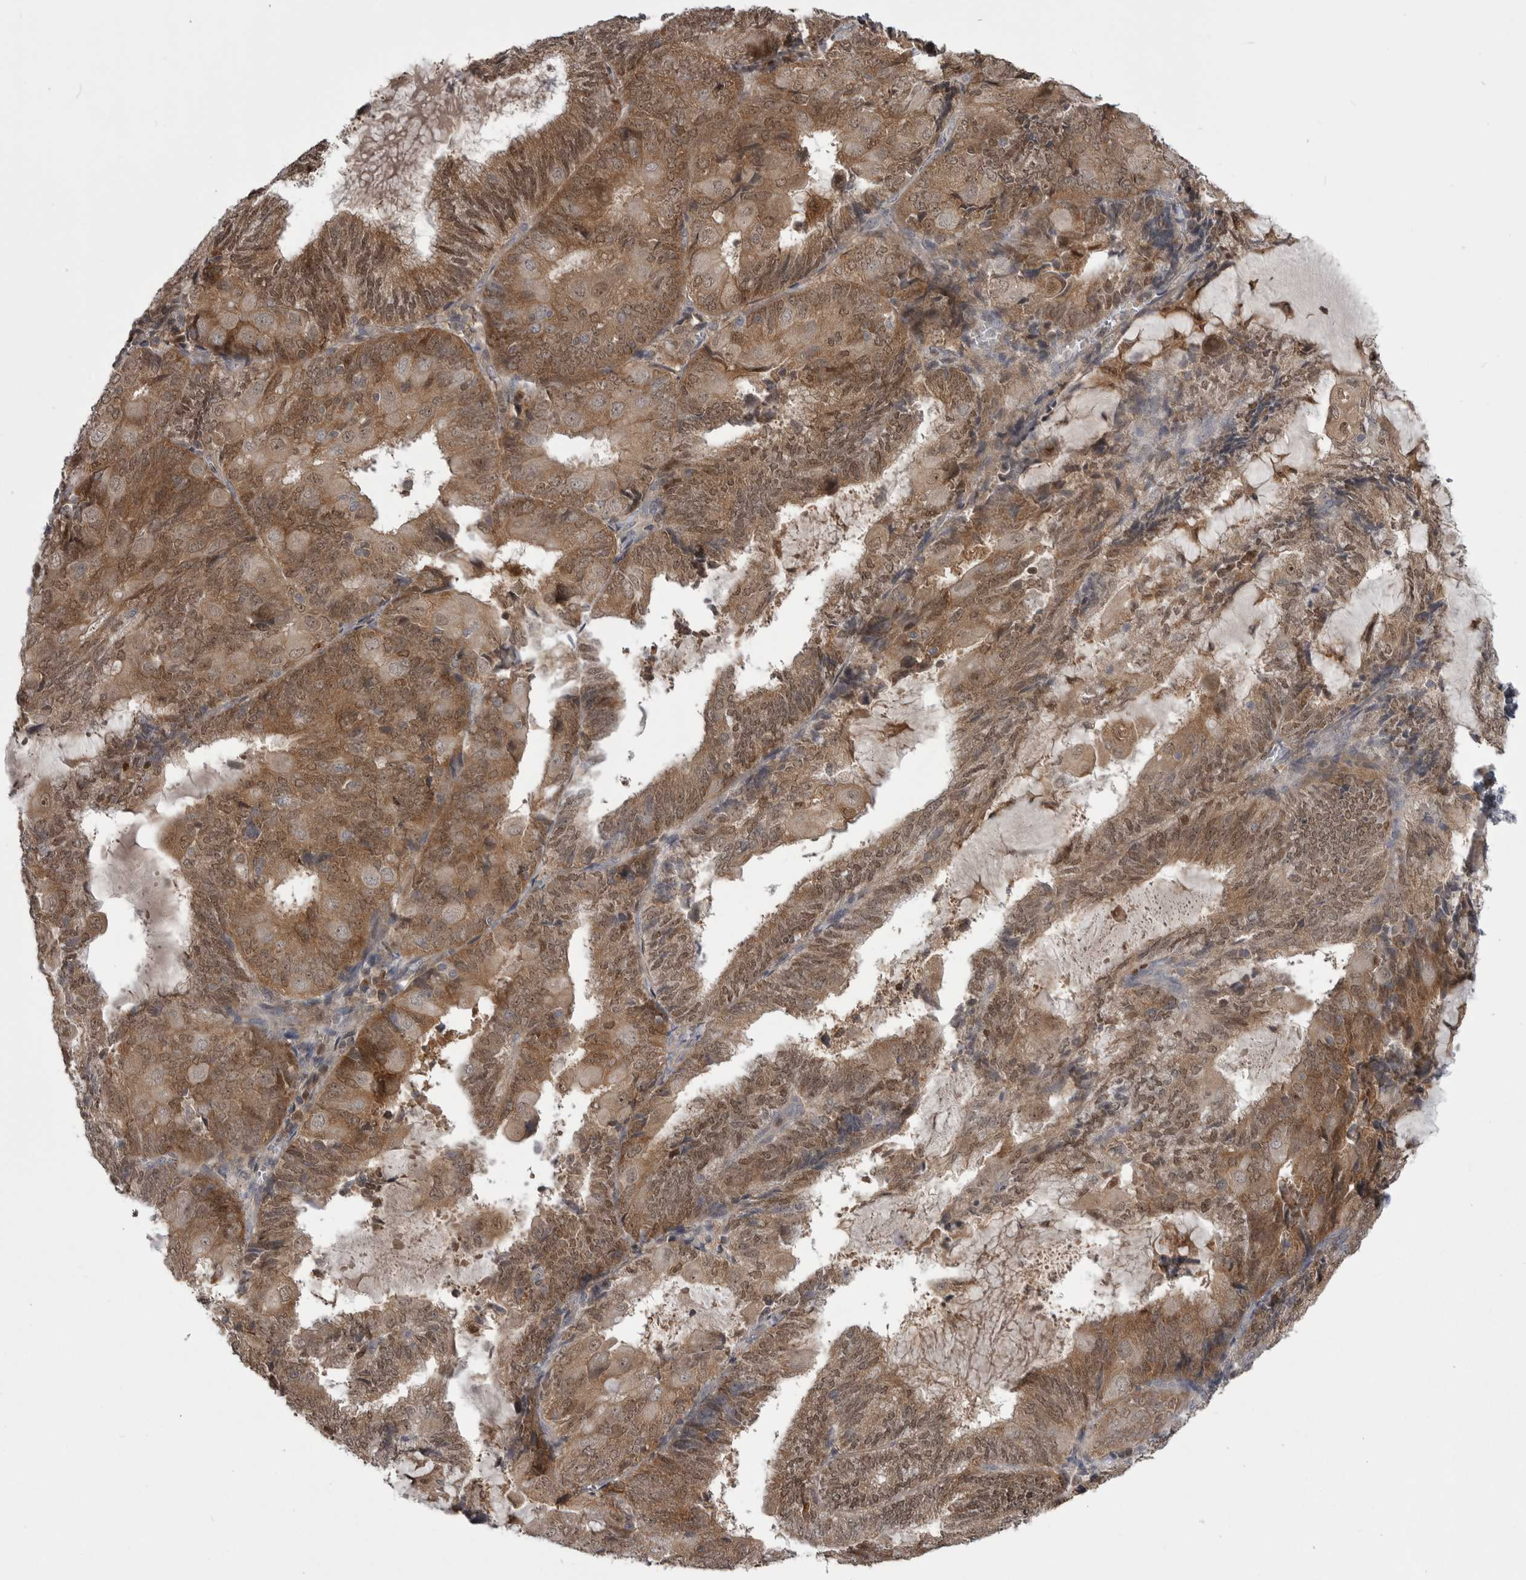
{"staining": {"intensity": "moderate", "quantity": ">75%", "location": "cytoplasmic/membranous,nuclear"}, "tissue": "endometrial cancer", "cell_type": "Tumor cells", "image_type": "cancer", "snomed": [{"axis": "morphology", "description": "Adenocarcinoma, NOS"}, {"axis": "topography", "description": "Endometrium"}], "caption": "This histopathology image demonstrates IHC staining of human adenocarcinoma (endometrial), with medium moderate cytoplasmic/membranous and nuclear staining in about >75% of tumor cells.", "gene": "MAPK13", "patient": {"sex": "female", "age": 81}}